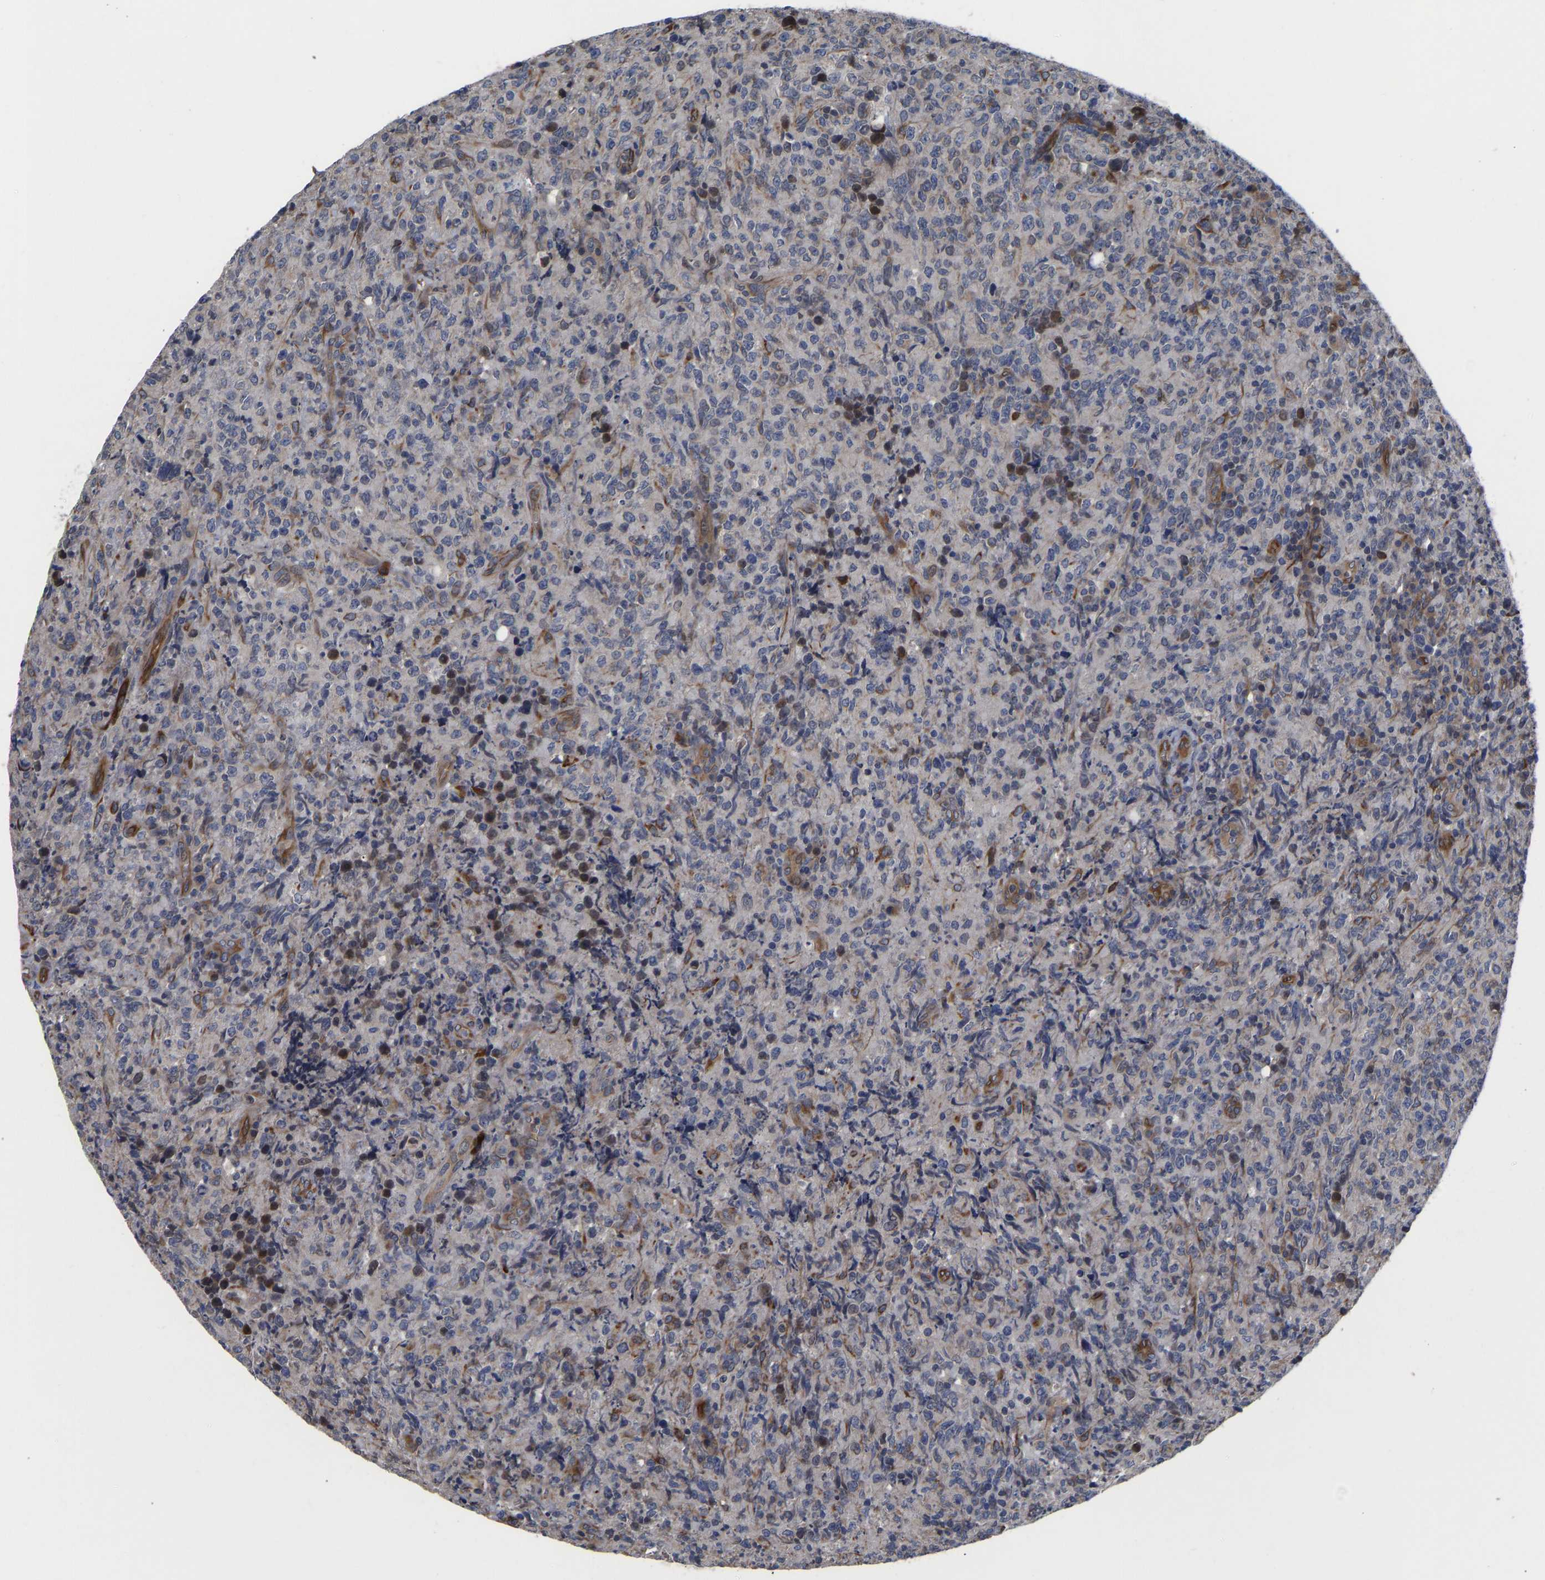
{"staining": {"intensity": "moderate", "quantity": "<25%", "location": "cytoplasmic/membranous"}, "tissue": "lymphoma", "cell_type": "Tumor cells", "image_type": "cancer", "snomed": [{"axis": "morphology", "description": "Malignant lymphoma, non-Hodgkin's type, High grade"}, {"axis": "topography", "description": "Tonsil"}], "caption": "A high-resolution photomicrograph shows immunohistochemistry (IHC) staining of lymphoma, which exhibits moderate cytoplasmic/membranous staining in approximately <25% of tumor cells.", "gene": "FRRS1", "patient": {"sex": "female", "age": 36}}